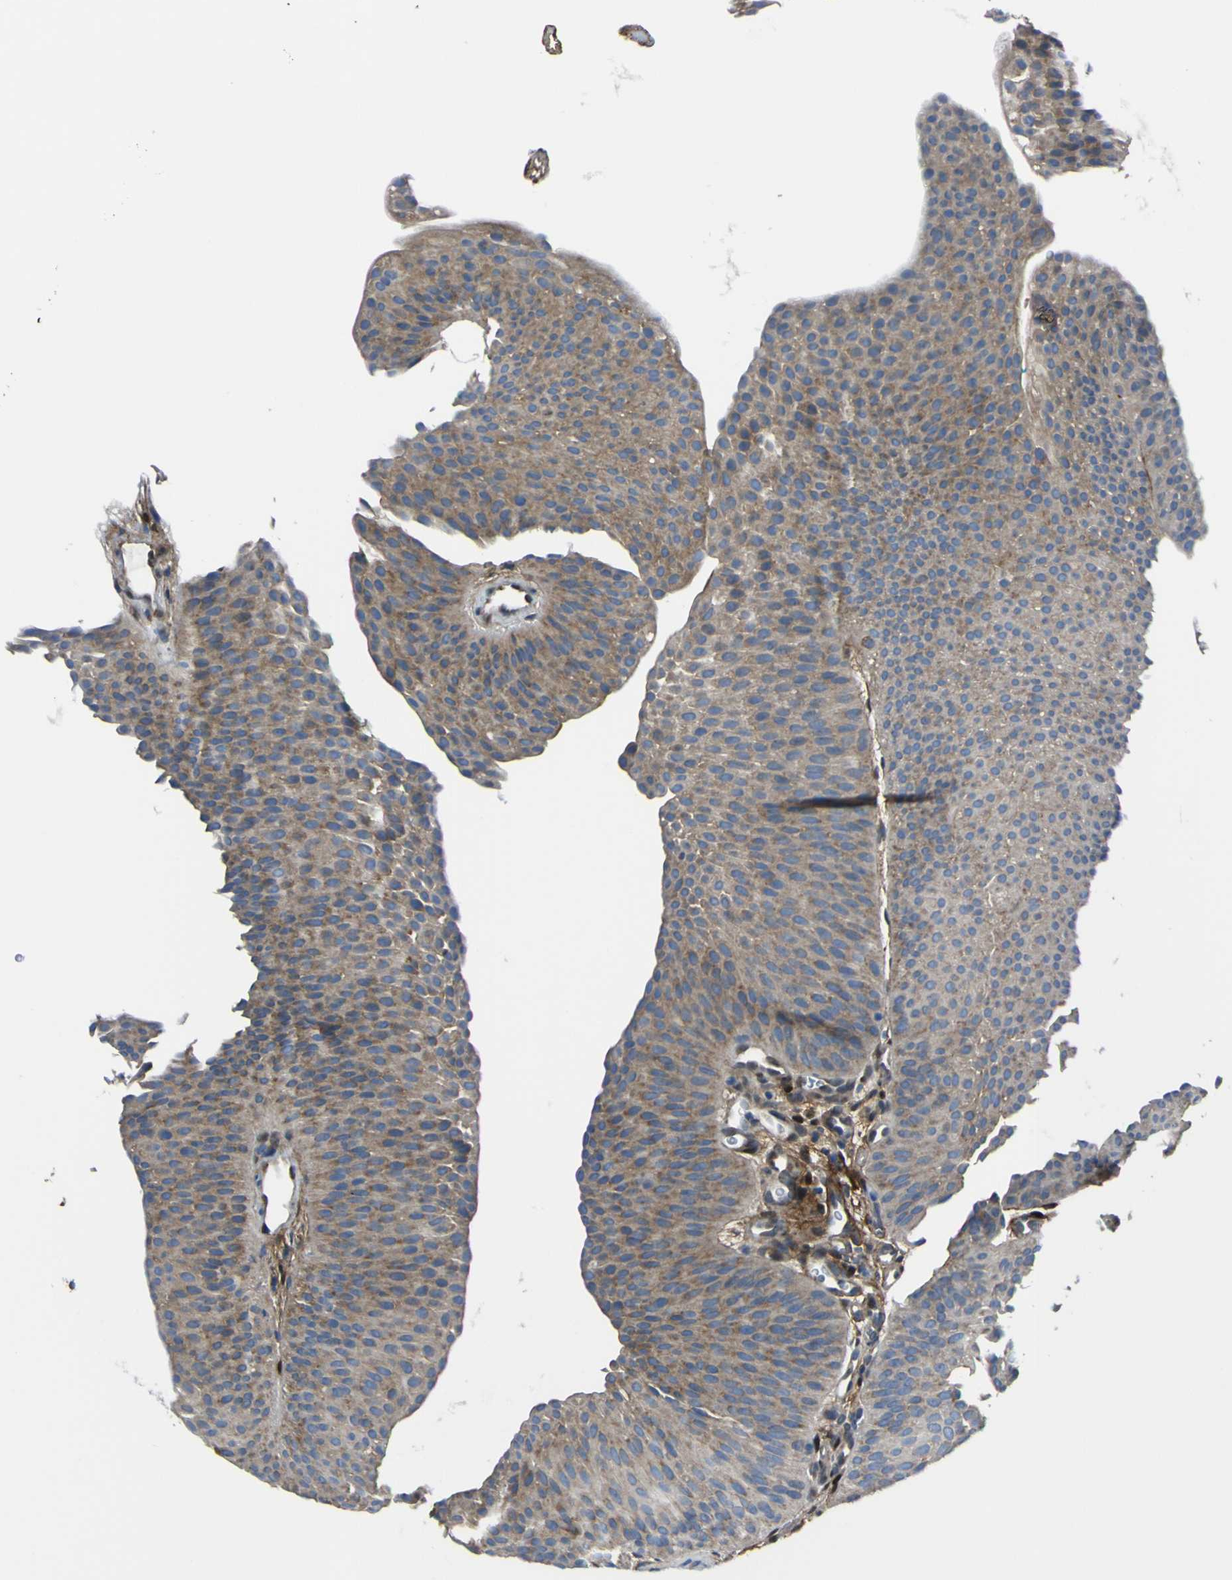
{"staining": {"intensity": "moderate", "quantity": ">75%", "location": "cytoplasmic/membranous"}, "tissue": "urothelial cancer", "cell_type": "Tumor cells", "image_type": "cancer", "snomed": [{"axis": "morphology", "description": "Urothelial carcinoma, Low grade"}, {"axis": "topography", "description": "Urinary bladder"}], "caption": "This histopathology image exhibits IHC staining of human urothelial cancer, with medium moderate cytoplasmic/membranous positivity in about >75% of tumor cells.", "gene": "LRRN1", "patient": {"sex": "female", "age": 60}}